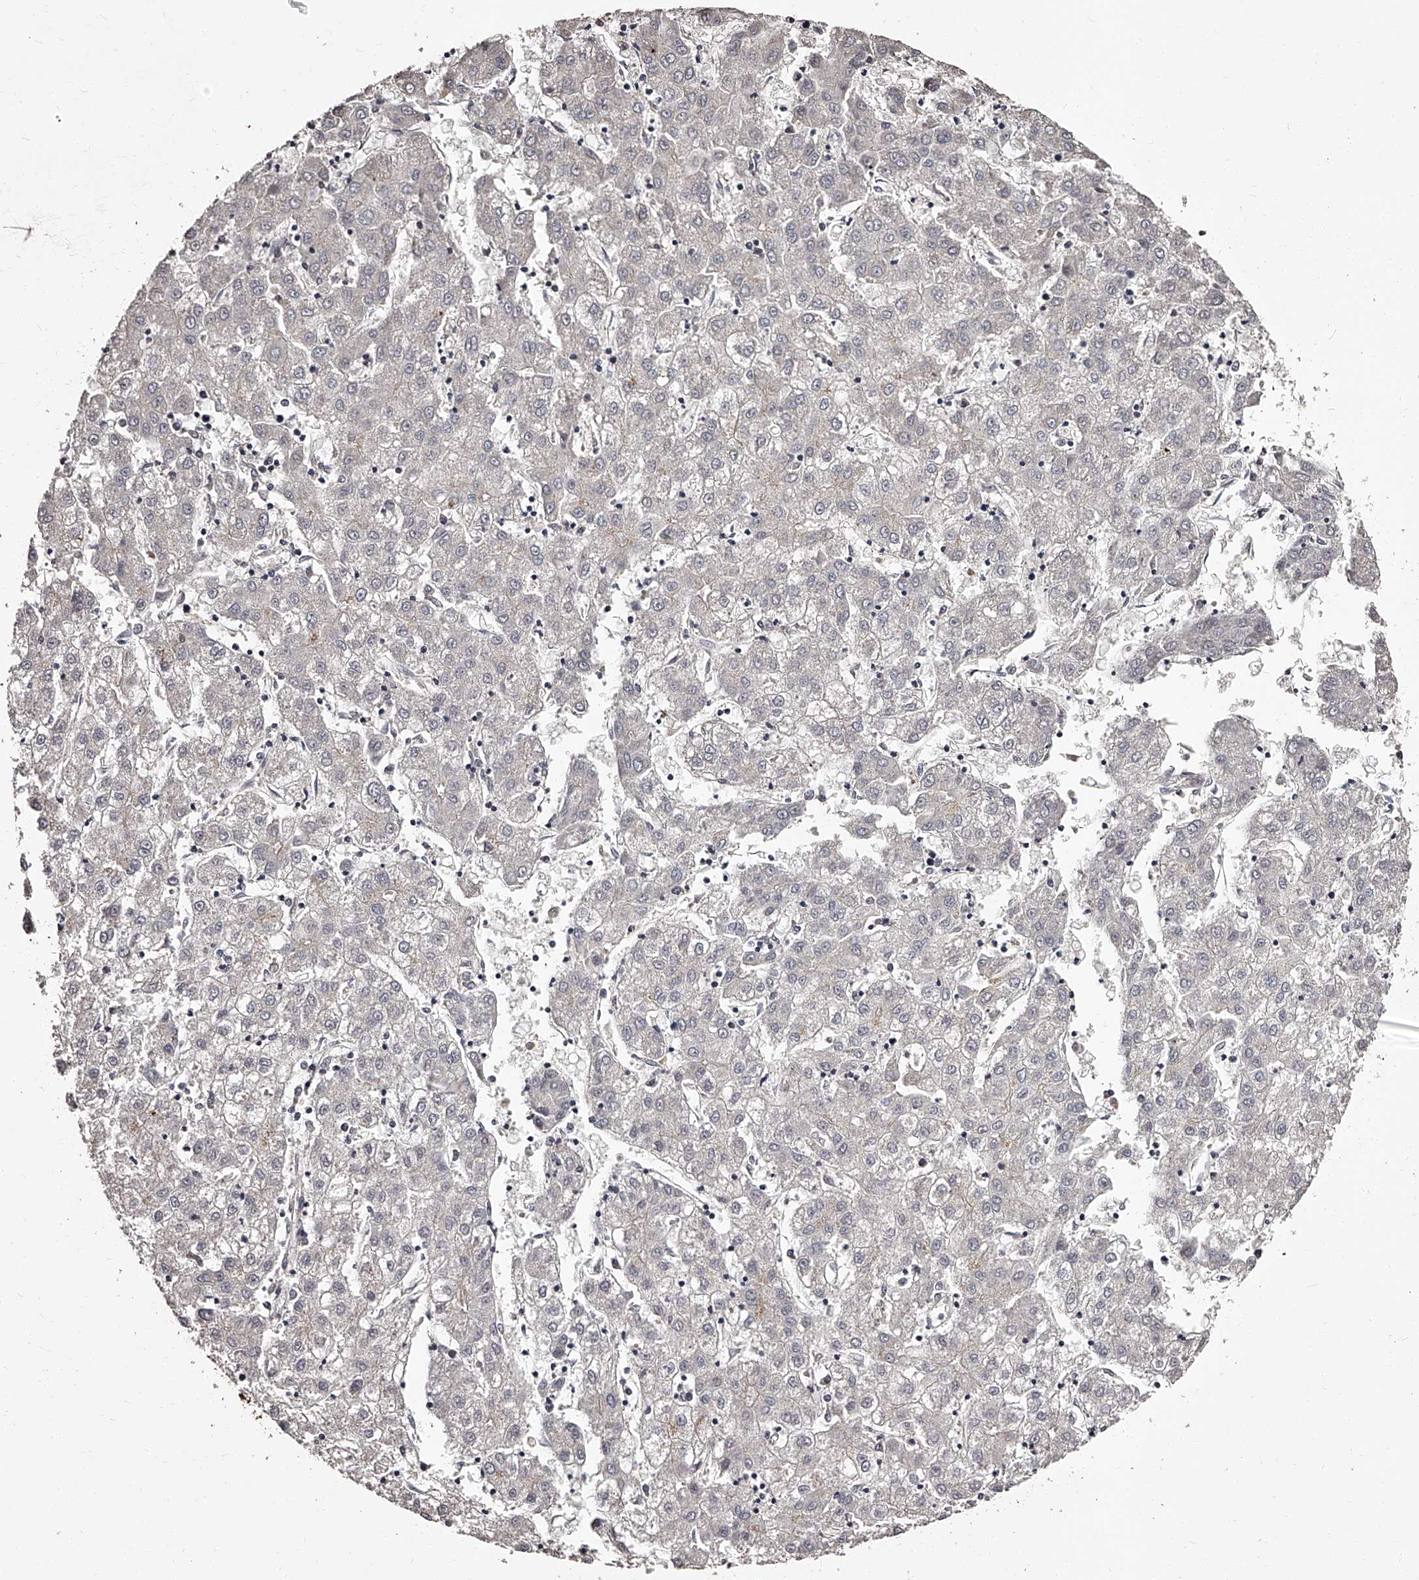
{"staining": {"intensity": "negative", "quantity": "none", "location": "none"}, "tissue": "liver cancer", "cell_type": "Tumor cells", "image_type": "cancer", "snomed": [{"axis": "morphology", "description": "Carcinoma, Hepatocellular, NOS"}, {"axis": "topography", "description": "Liver"}], "caption": "This is an IHC histopathology image of human liver cancer. There is no staining in tumor cells.", "gene": "RSC1A1", "patient": {"sex": "male", "age": 72}}